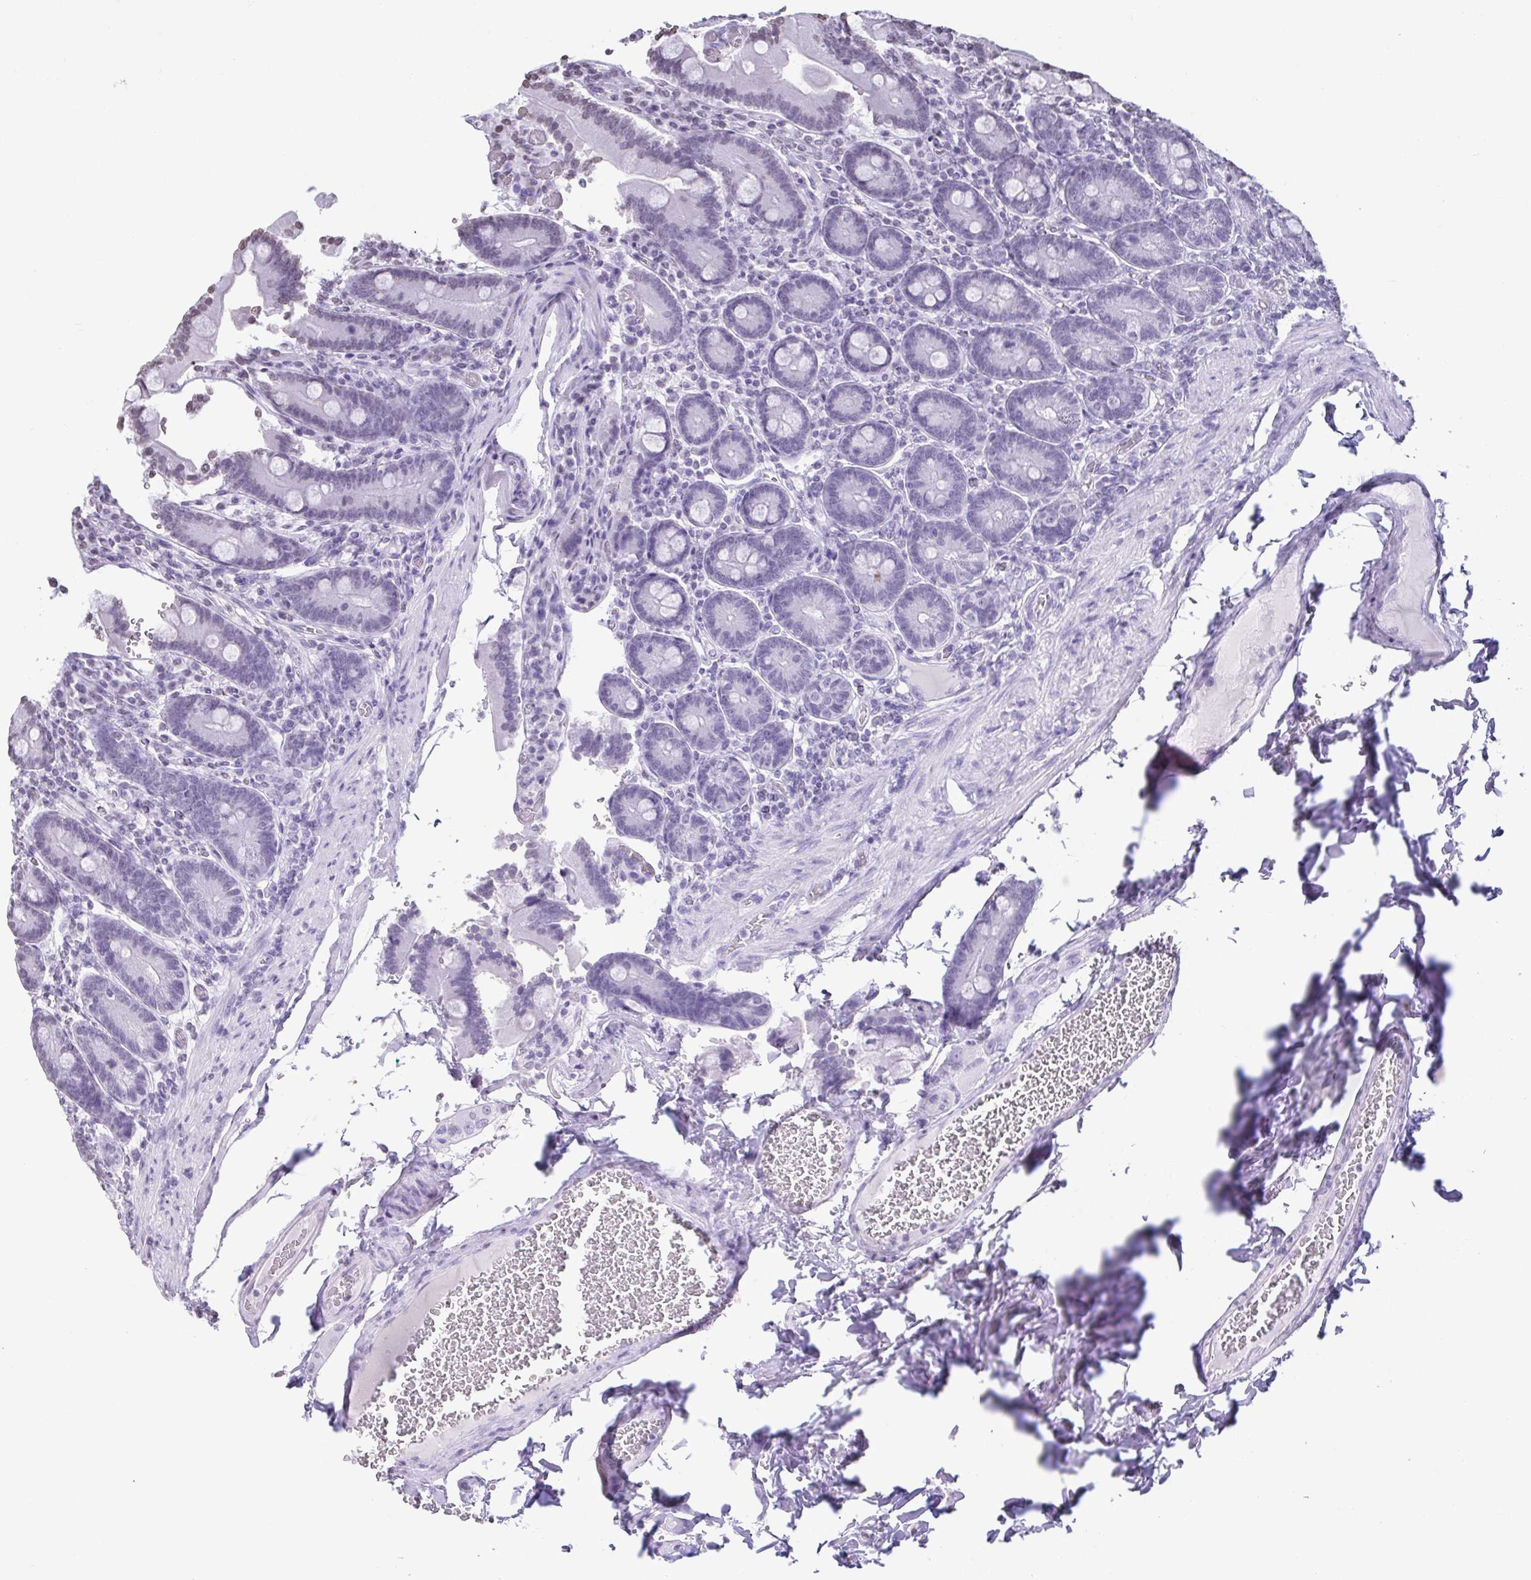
{"staining": {"intensity": "negative", "quantity": "none", "location": "none"}, "tissue": "duodenum", "cell_type": "Glandular cells", "image_type": "normal", "snomed": [{"axis": "morphology", "description": "Normal tissue, NOS"}, {"axis": "topography", "description": "Duodenum"}], "caption": "The histopathology image reveals no significant expression in glandular cells of duodenum. (Stains: DAB (3,3'-diaminobenzidine) immunohistochemistry (IHC) with hematoxylin counter stain, Microscopy: brightfield microscopy at high magnification).", "gene": "VCX2", "patient": {"sex": "female", "age": 62}}